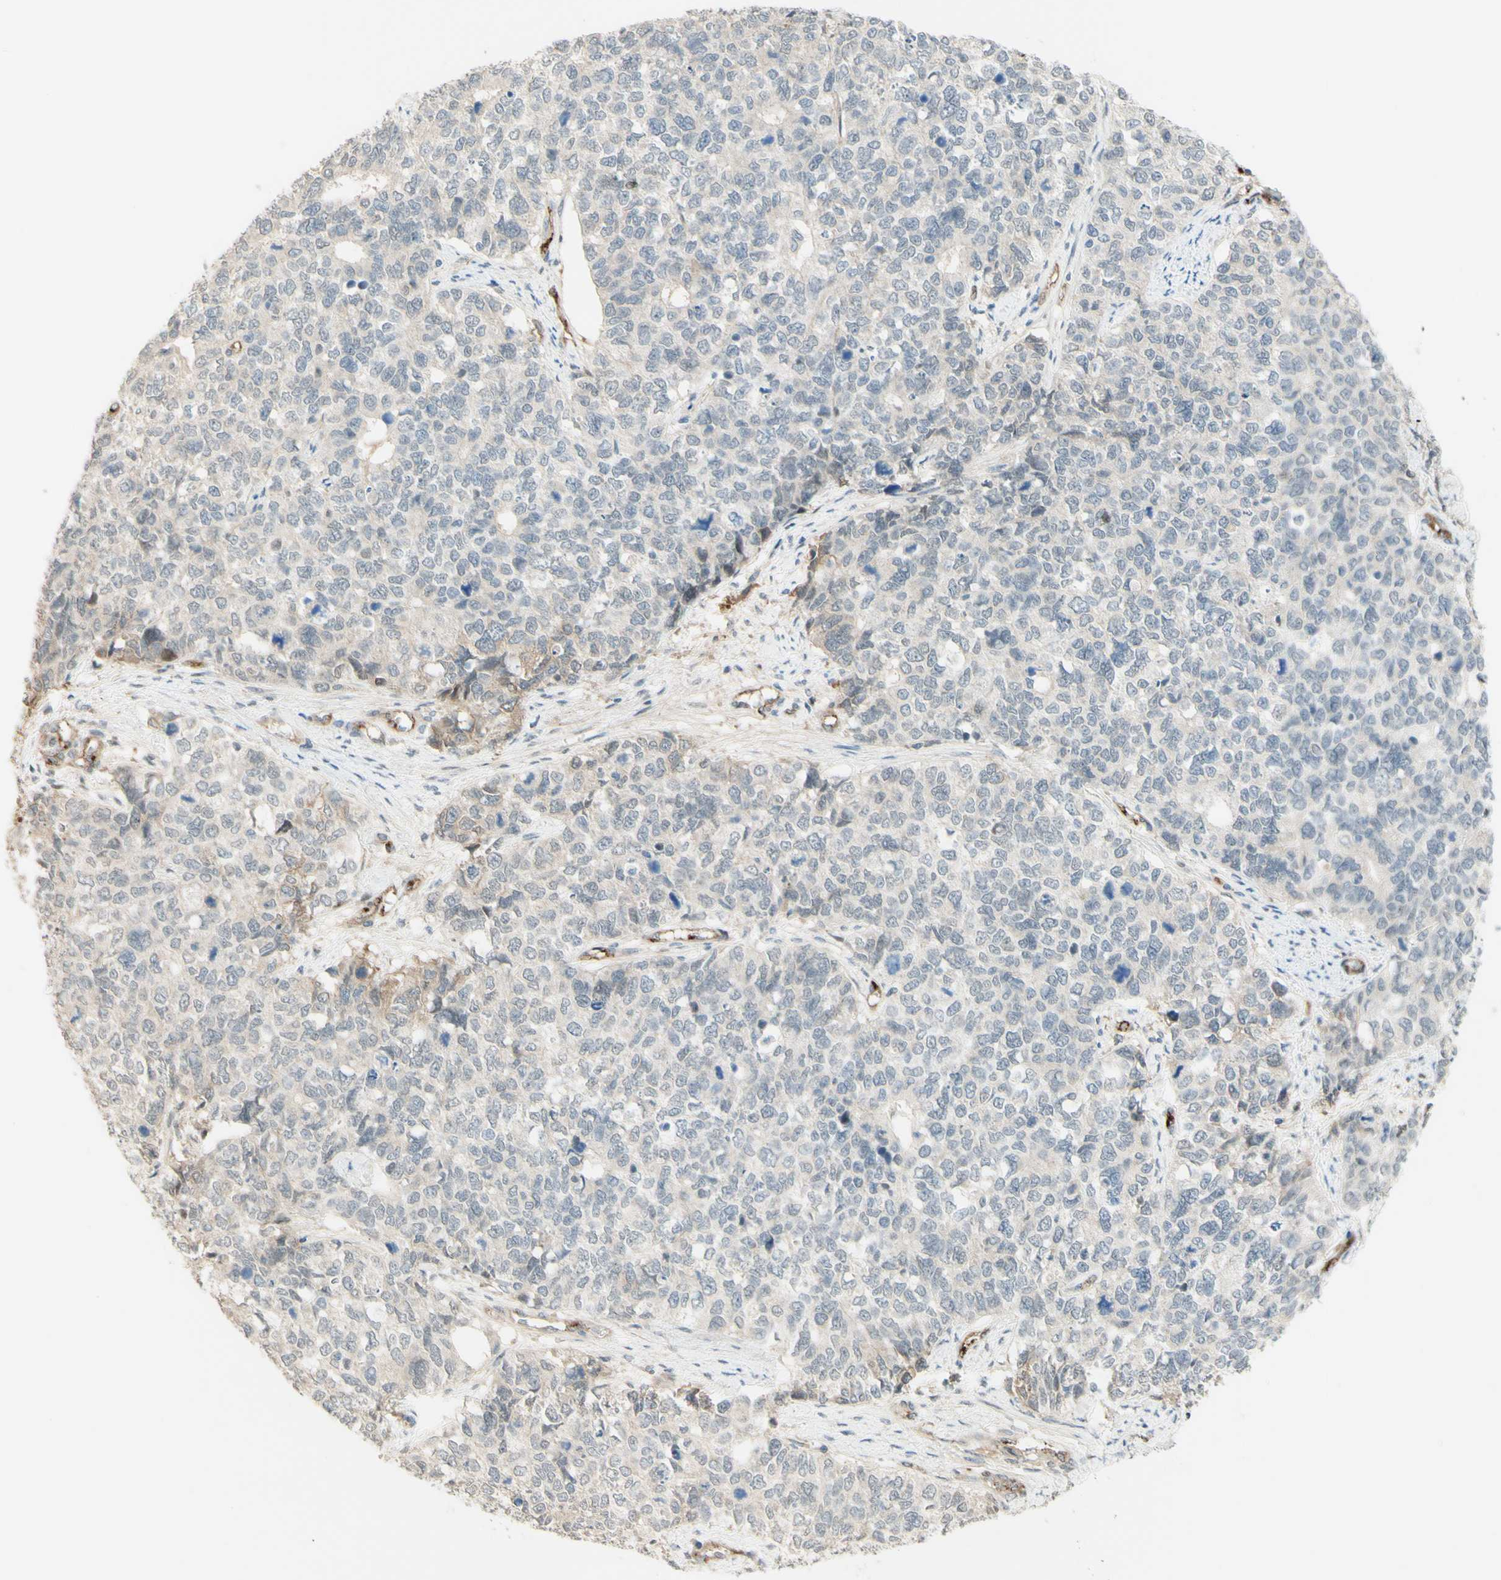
{"staining": {"intensity": "negative", "quantity": "none", "location": "none"}, "tissue": "cervical cancer", "cell_type": "Tumor cells", "image_type": "cancer", "snomed": [{"axis": "morphology", "description": "Squamous cell carcinoma, NOS"}, {"axis": "topography", "description": "Cervix"}], "caption": "The immunohistochemistry (IHC) photomicrograph has no significant staining in tumor cells of squamous cell carcinoma (cervical) tissue. The staining was performed using DAB to visualize the protein expression in brown, while the nuclei were stained in blue with hematoxylin (Magnification: 20x).", "gene": "ANGPT2", "patient": {"sex": "female", "age": 63}}